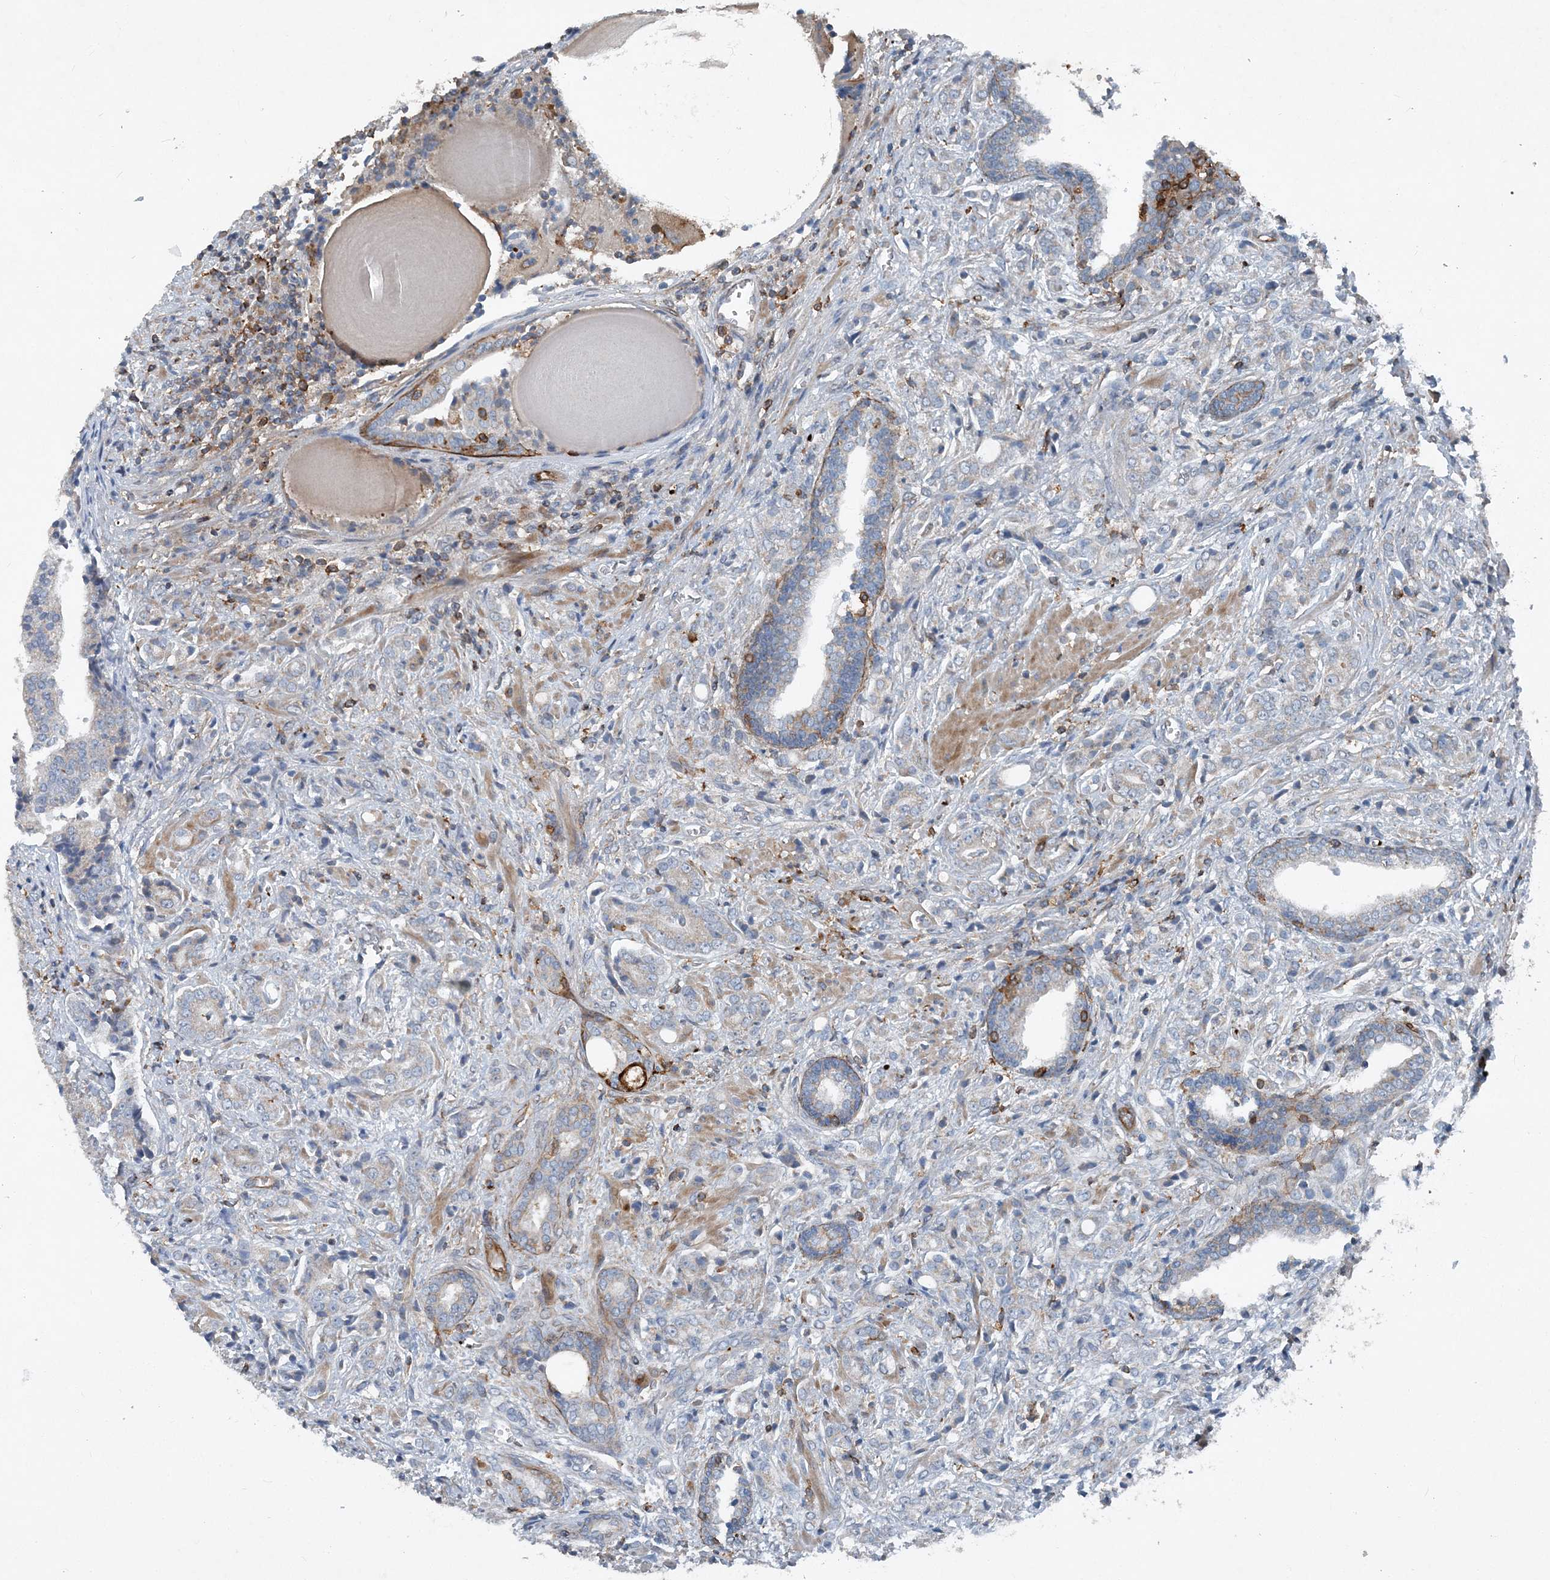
{"staining": {"intensity": "negative", "quantity": "none", "location": "none"}, "tissue": "prostate cancer", "cell_type": "Tumor cells", "image_type": "cancer", "snomed": [{"axis": "morphology", "description": "Adenocarcinoma, High grade"}, {"axis": "topography", "description": "Prostate"}], "caption": "DAB (3,3'-diaminobenzidine) immunohistochemical staining of high-grade adenocarcinoma (prostate) shows no significant staining in tumor cells.", "gene": "DGUOK", "patient": {"sex": "male", "age": 57}}